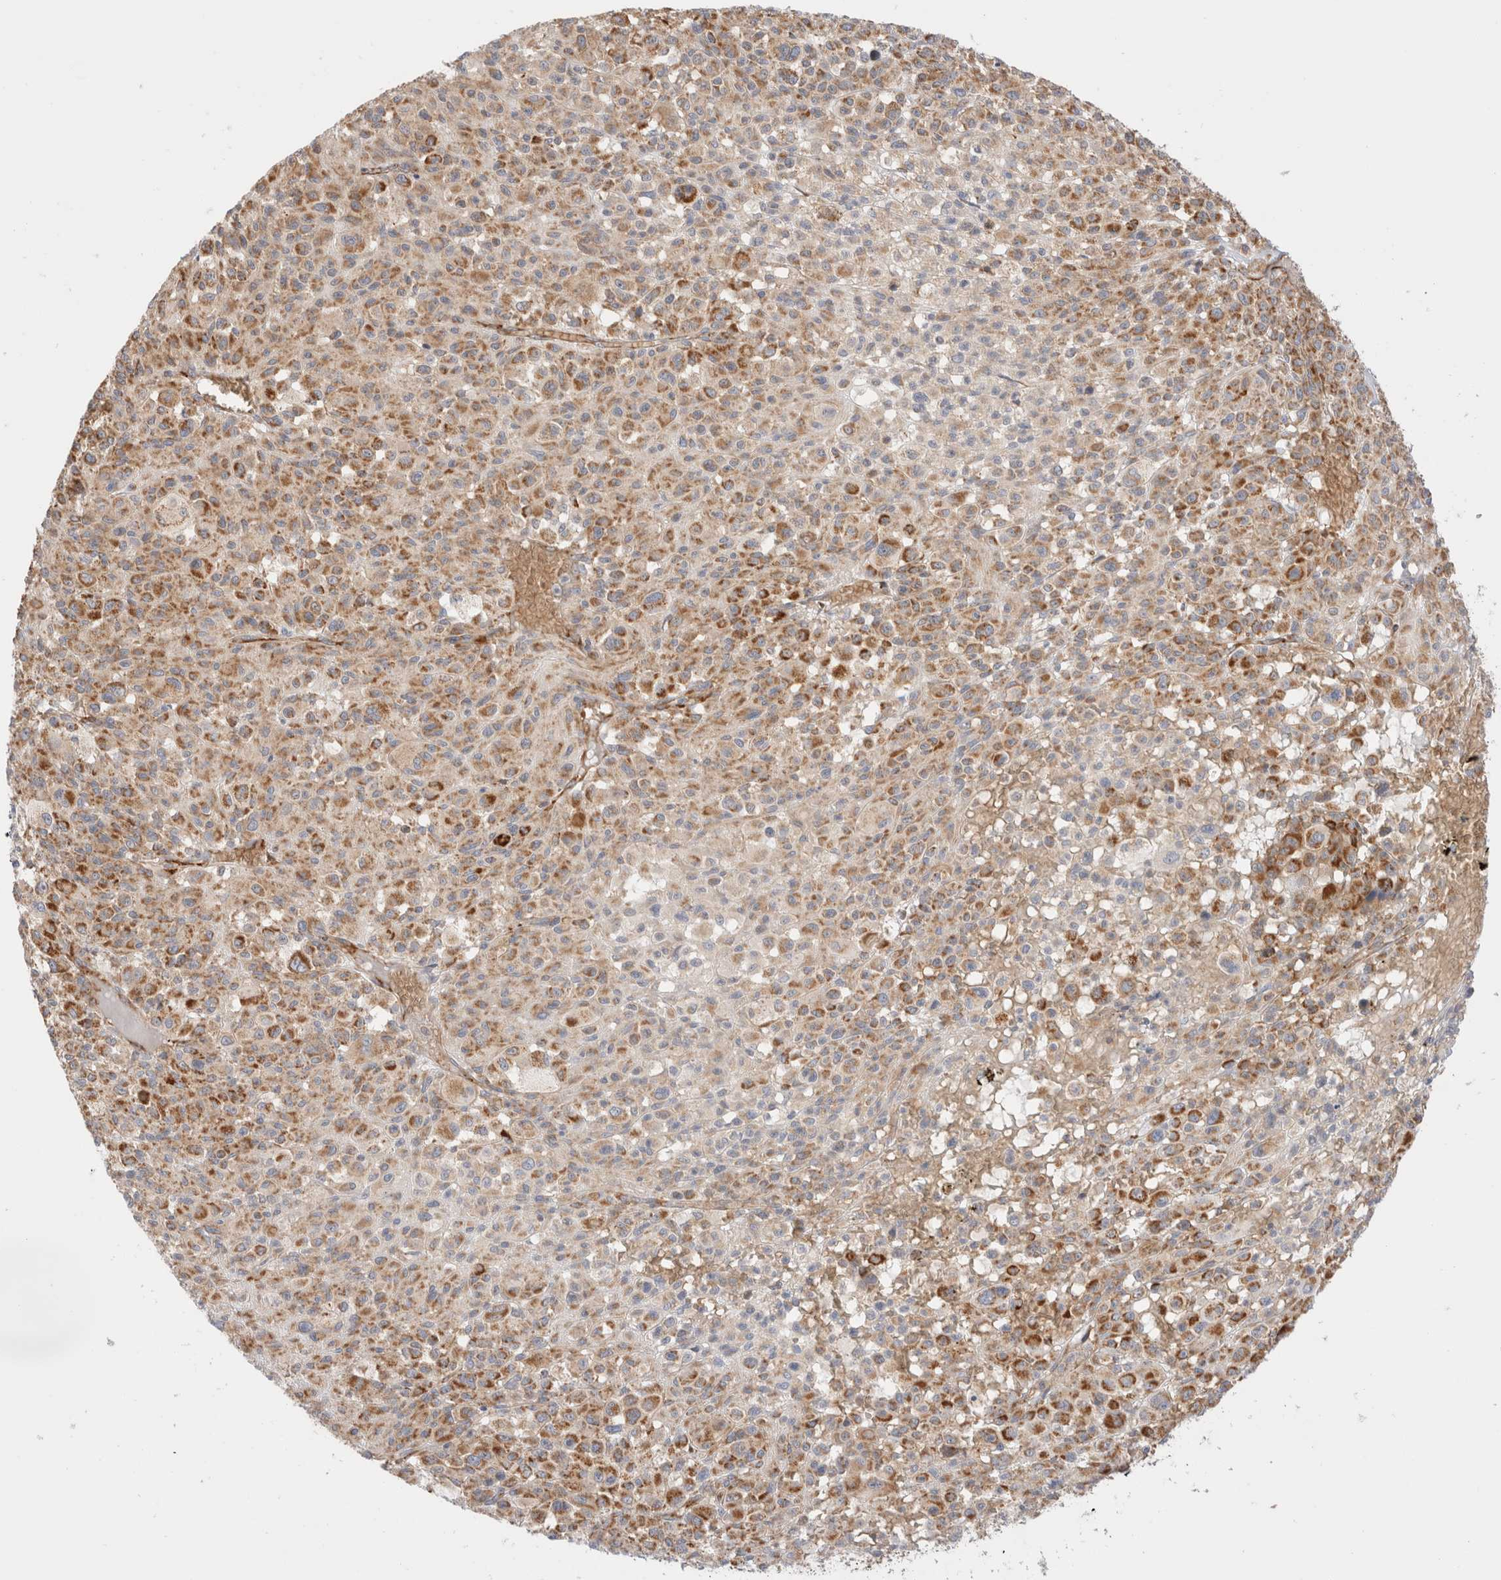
{"staining": {"intensity": "moderate", "quantity": ">75%", "location": "cytoplasmic/membranous"}, "tissue": "melanoma", "cell_type": "Tumor cells", "image_type": "cancer", "snomed": [{"axis": "morphology", "description": "Malignant melanoma, Metastatic site"}, {"axis": "topography", "description": "Skin"}], "caption": "The histopathology image shows immunohistochemical staining of melanoma. There is moderate cytoplasmic/membranous positivity is identified in about >75% of tumor cells.", "gene": "UTS2B", "patient": {"sex": "female", "age": 74}}